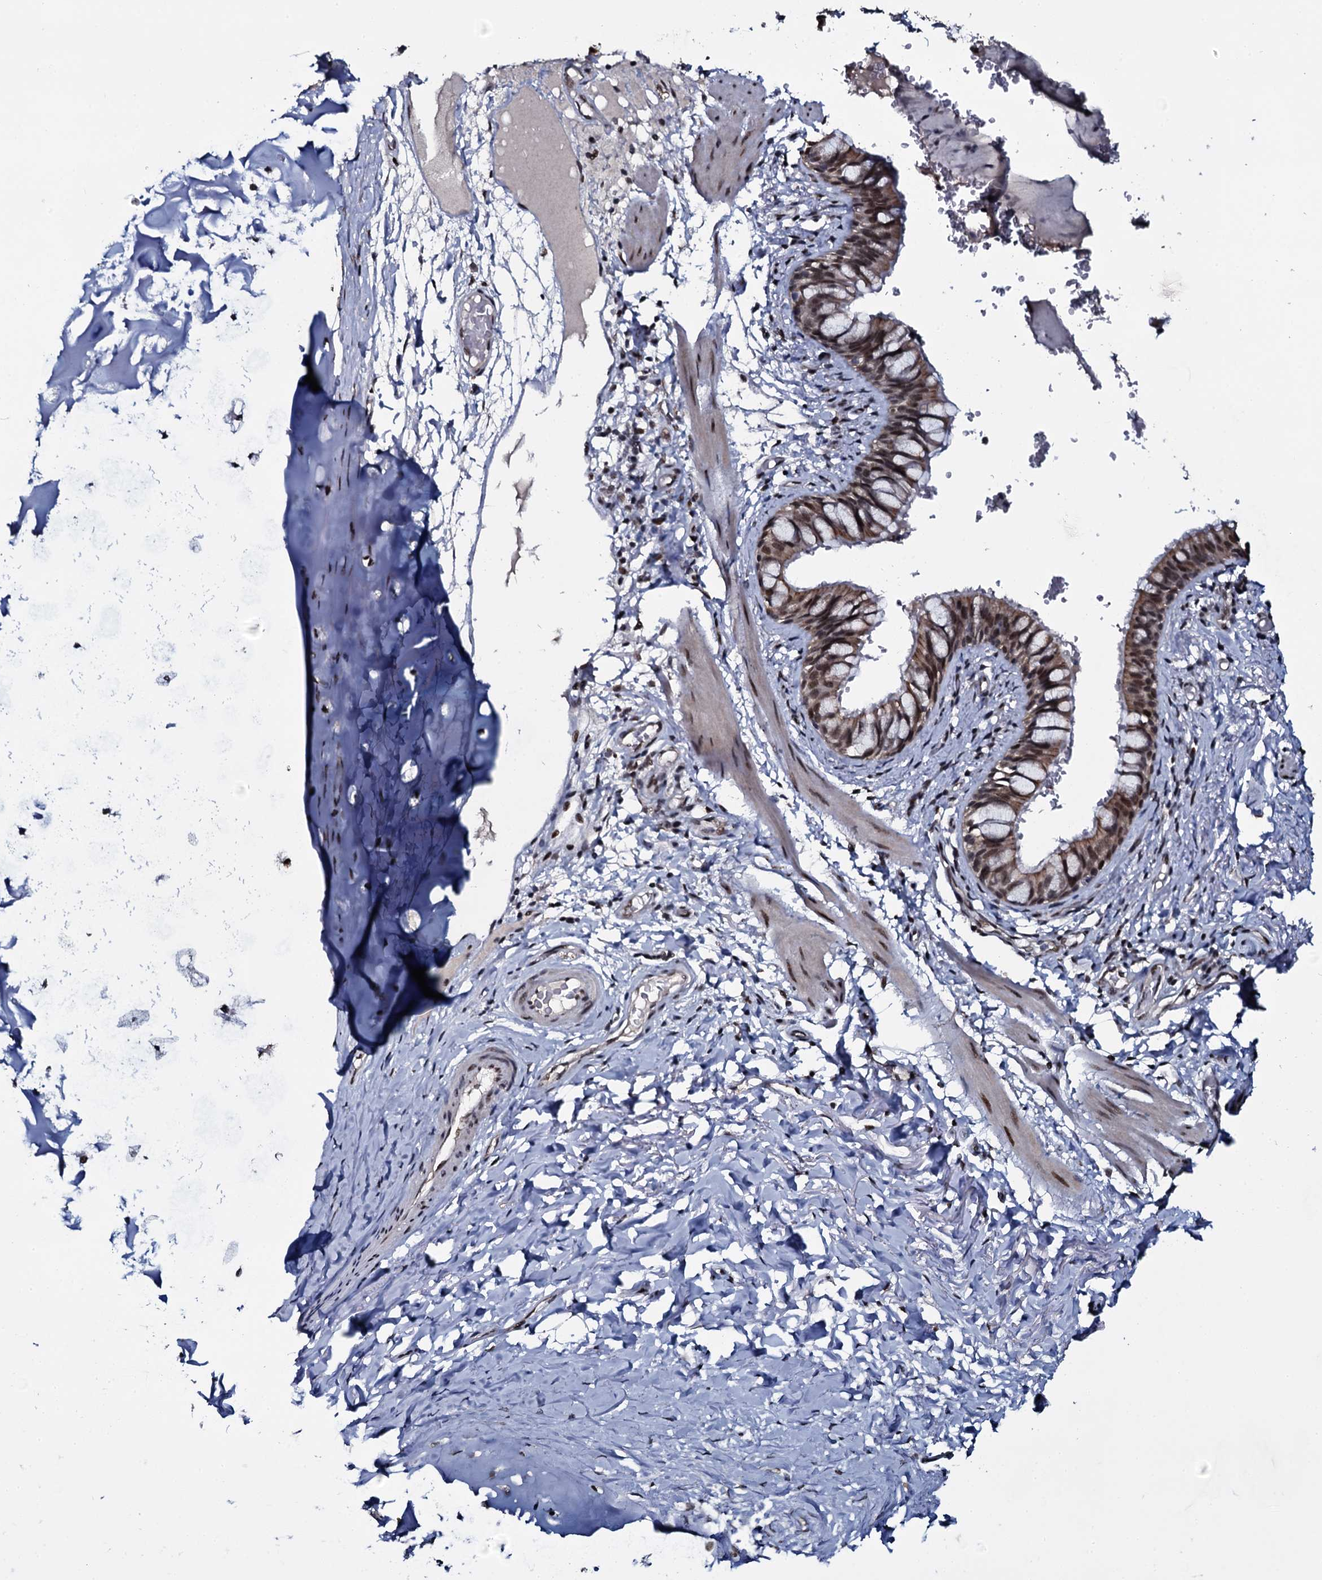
{"staining": {"intensity": "moderate", "quantity": ">75%", "location": "cytoplasmic/membranous,nuclear"}, "tissue": "bronchus", "cell_type": "Respiratory epithelial cells", "image_type": "normal", "snomed": [{"axis": "morphology", "description": "Normal tissue, NOS"}, {"axis": "topography", "description": "Cartilage tissue"}, {"axis": "topography", "description": "Bronchus"}], "caption": "A medium amount of moderate cytoplasmic/membranous,nuclear staining is appreciated in about >75% of respiratory epithelial cells in benign bronchus.", "gene": "SH2D4B", "patient": {"sex": "female", "age": 36}}